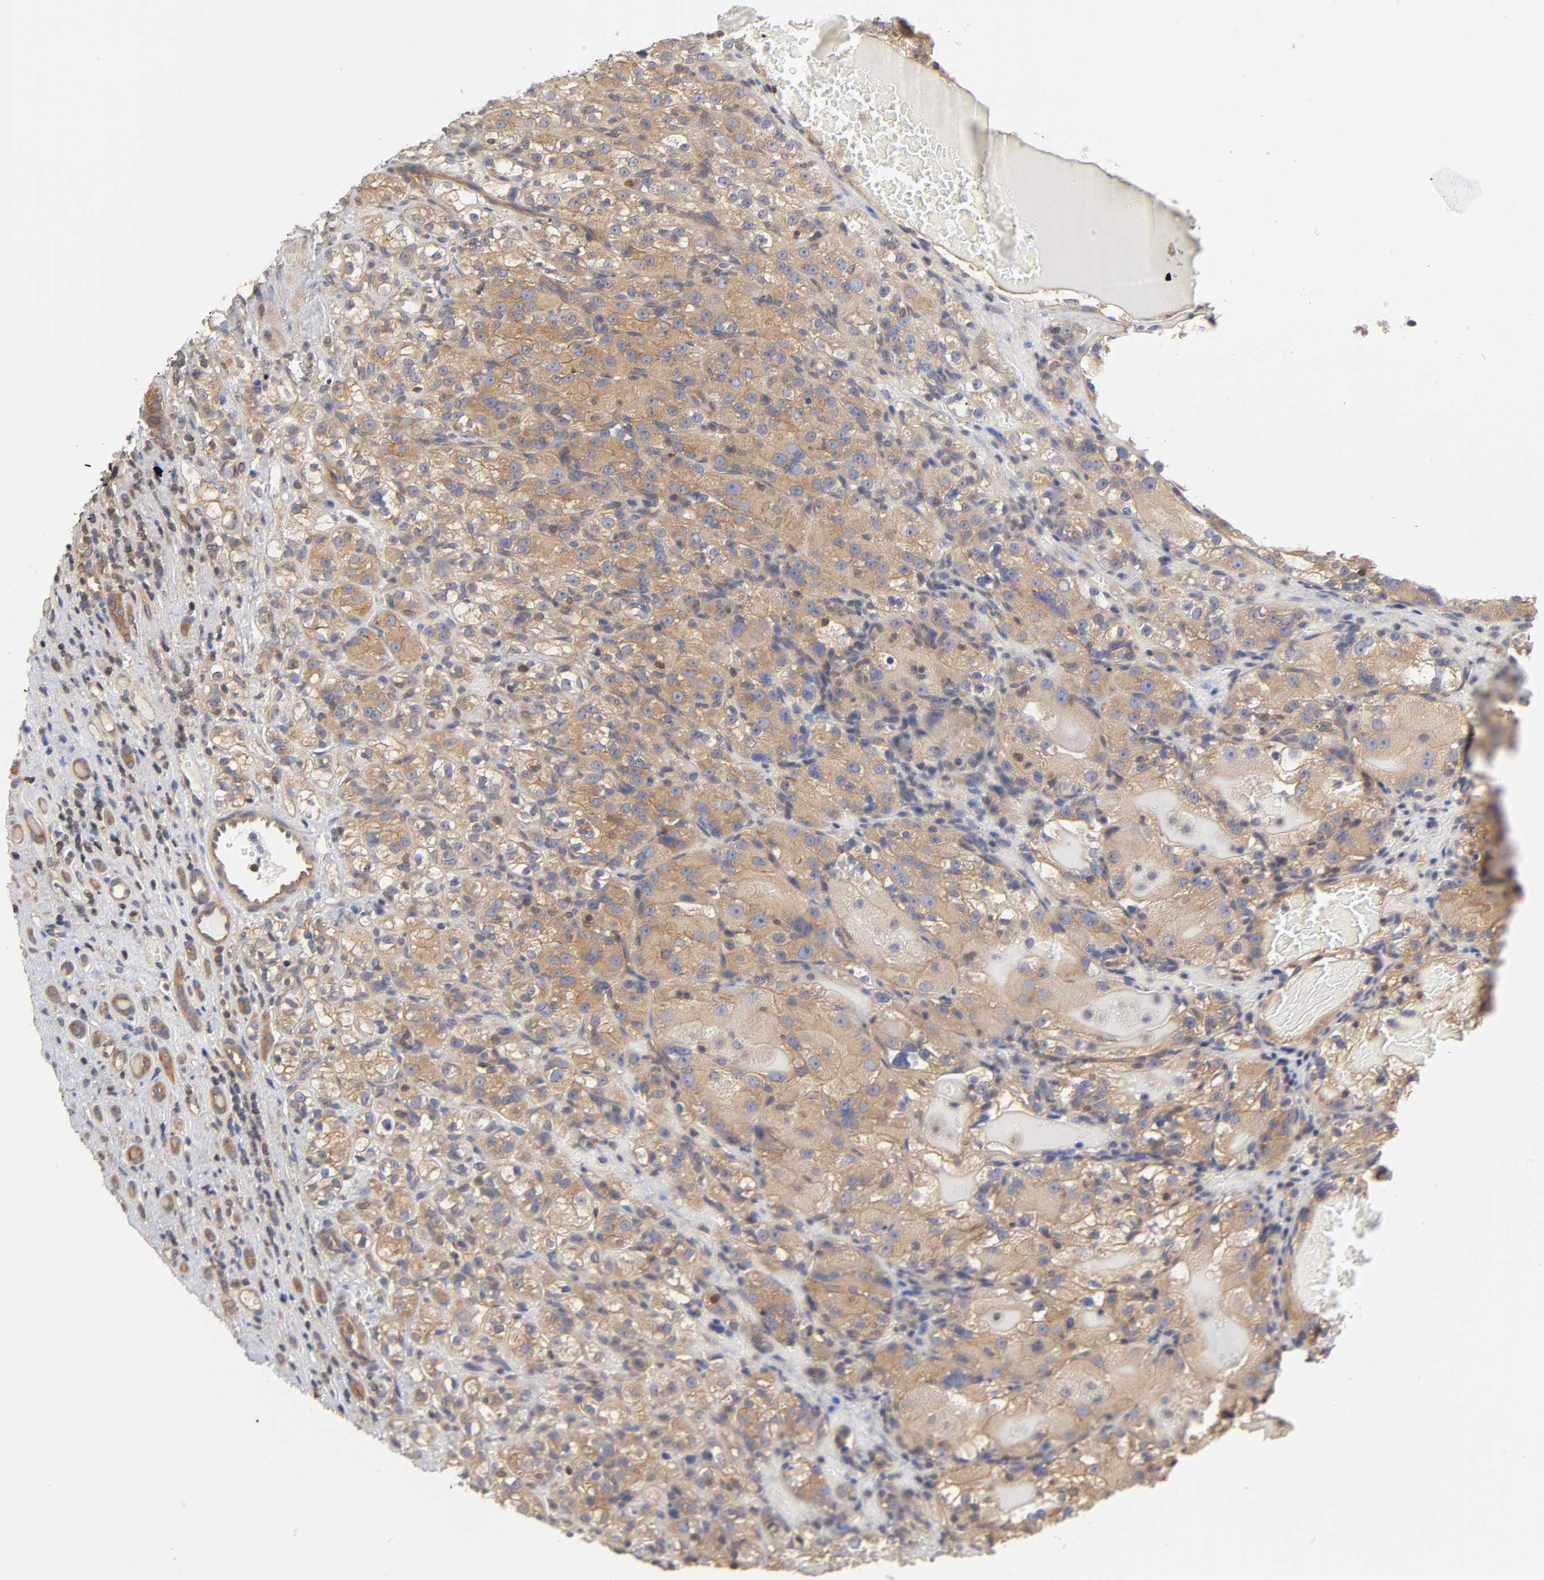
{"staining": {"intensity": "moderate", "quantity": ">75%", "location": "cytoplasmic/membranous"}, "tissue": "renal cancer", "cell_type": "Tumor cells", "image_type": "cancer", "snomed": [{"axis": "morphology", "description": "Normal tissue, NOS"}, {"axis": "morphology", "description": "Adenocarcinoma, NOS"}, {"axis": "topography", "description": "Kidney"}], "caption": "The immunohistochemical stain highlights moderate cytoplasmic/membranous expression in tumor cells of renal cancer tissue. (DAB (3,3'-diaminobenzidine) IHC with brightfield microscopy, high magnification).", "gene": "STRN3", "patient": {"sex": "male", "age": 61}}